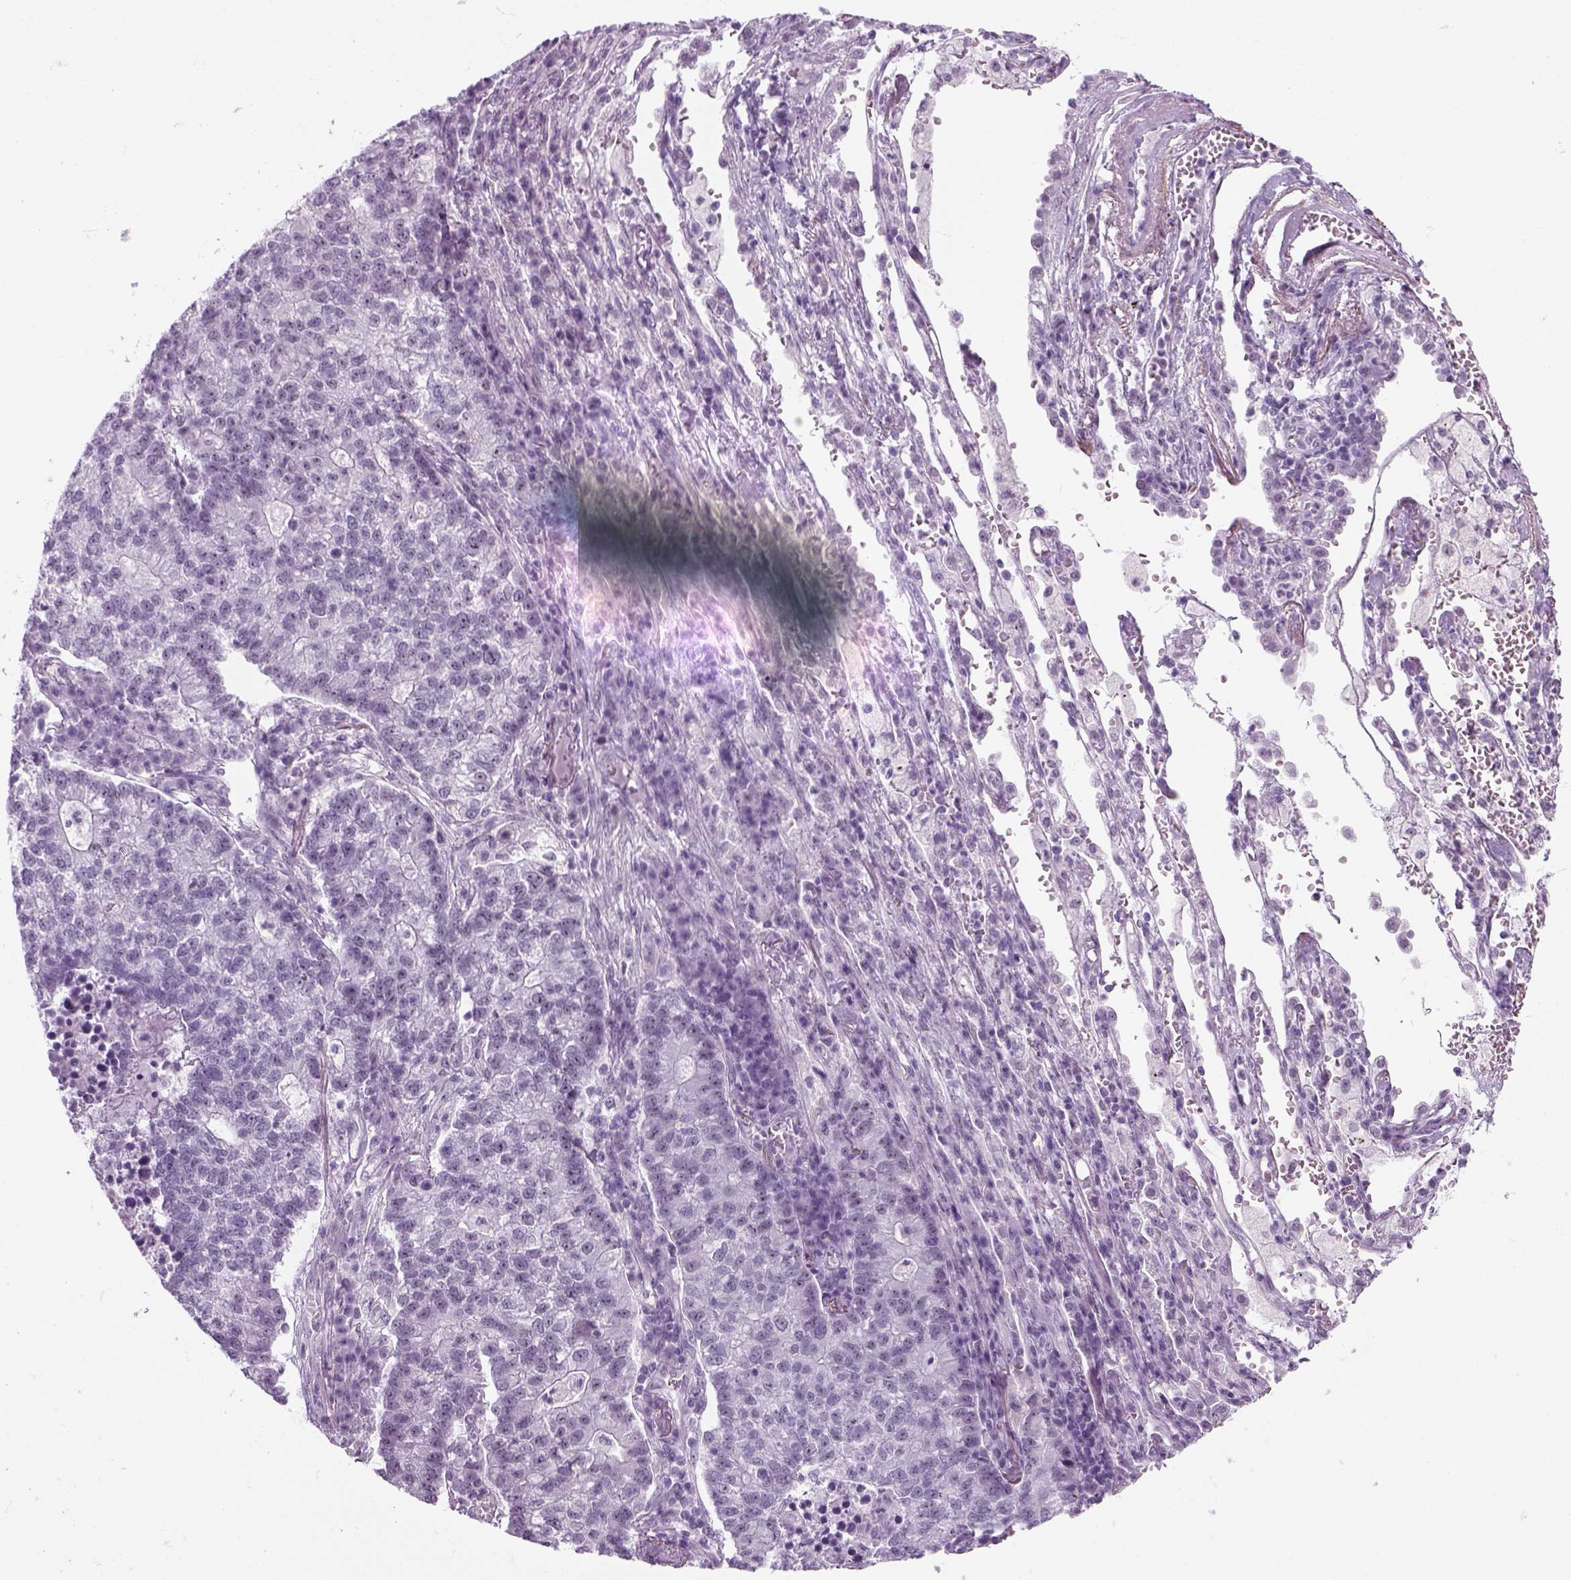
{"staining": {"intensity": "negative", "quantity": "none", "location": "none"}, "tissue": "lung cancer", "cell_type": "Tumor cells", "image_type": "cancer", "snomed": [{"axis": "morphology", "description": "Adenocarcinoma, NOS"}, {"axis": "topography", "description": "Lung"}], "caption": "The immunohistochemistry image has no significant expression in tumor cells of lung cancer (adenocarcinoma) tissue. (DAB immunohistochemistry (IHC) with hematoxylin counter stain).", "gene": "ZNF865", "patient": {"sex": "male", "age": 57}}